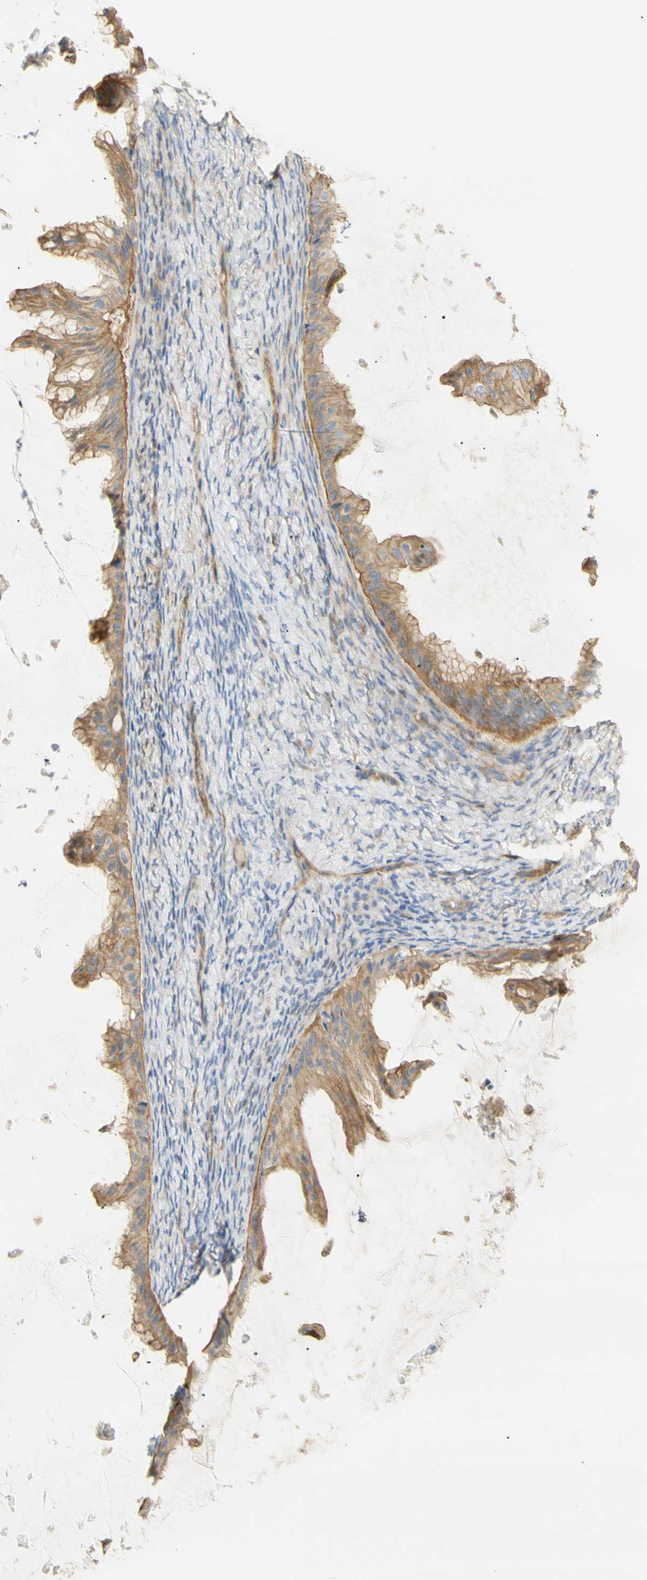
{"staining": {"intensity": "moderate", "quantity": ">75%", "location": "cytoplasmic/membranous"}, "tissue": "ovarian cancer", "cell_type": "Tumor cells", "image_type": "cancer", "snomed": [{"axis": "morphology", "description": "Cystadenocarcinoma, mucinous, NOS"}, {"axis": "topography", "description": "Ovary"}], "caption": "Moderate cytoplasmic/membranous staining is appreciated in about >75% of tumor cells in ovarian cancer.", "gene": "KCNE4", "patient": {"sex": "female", "age": 61}}